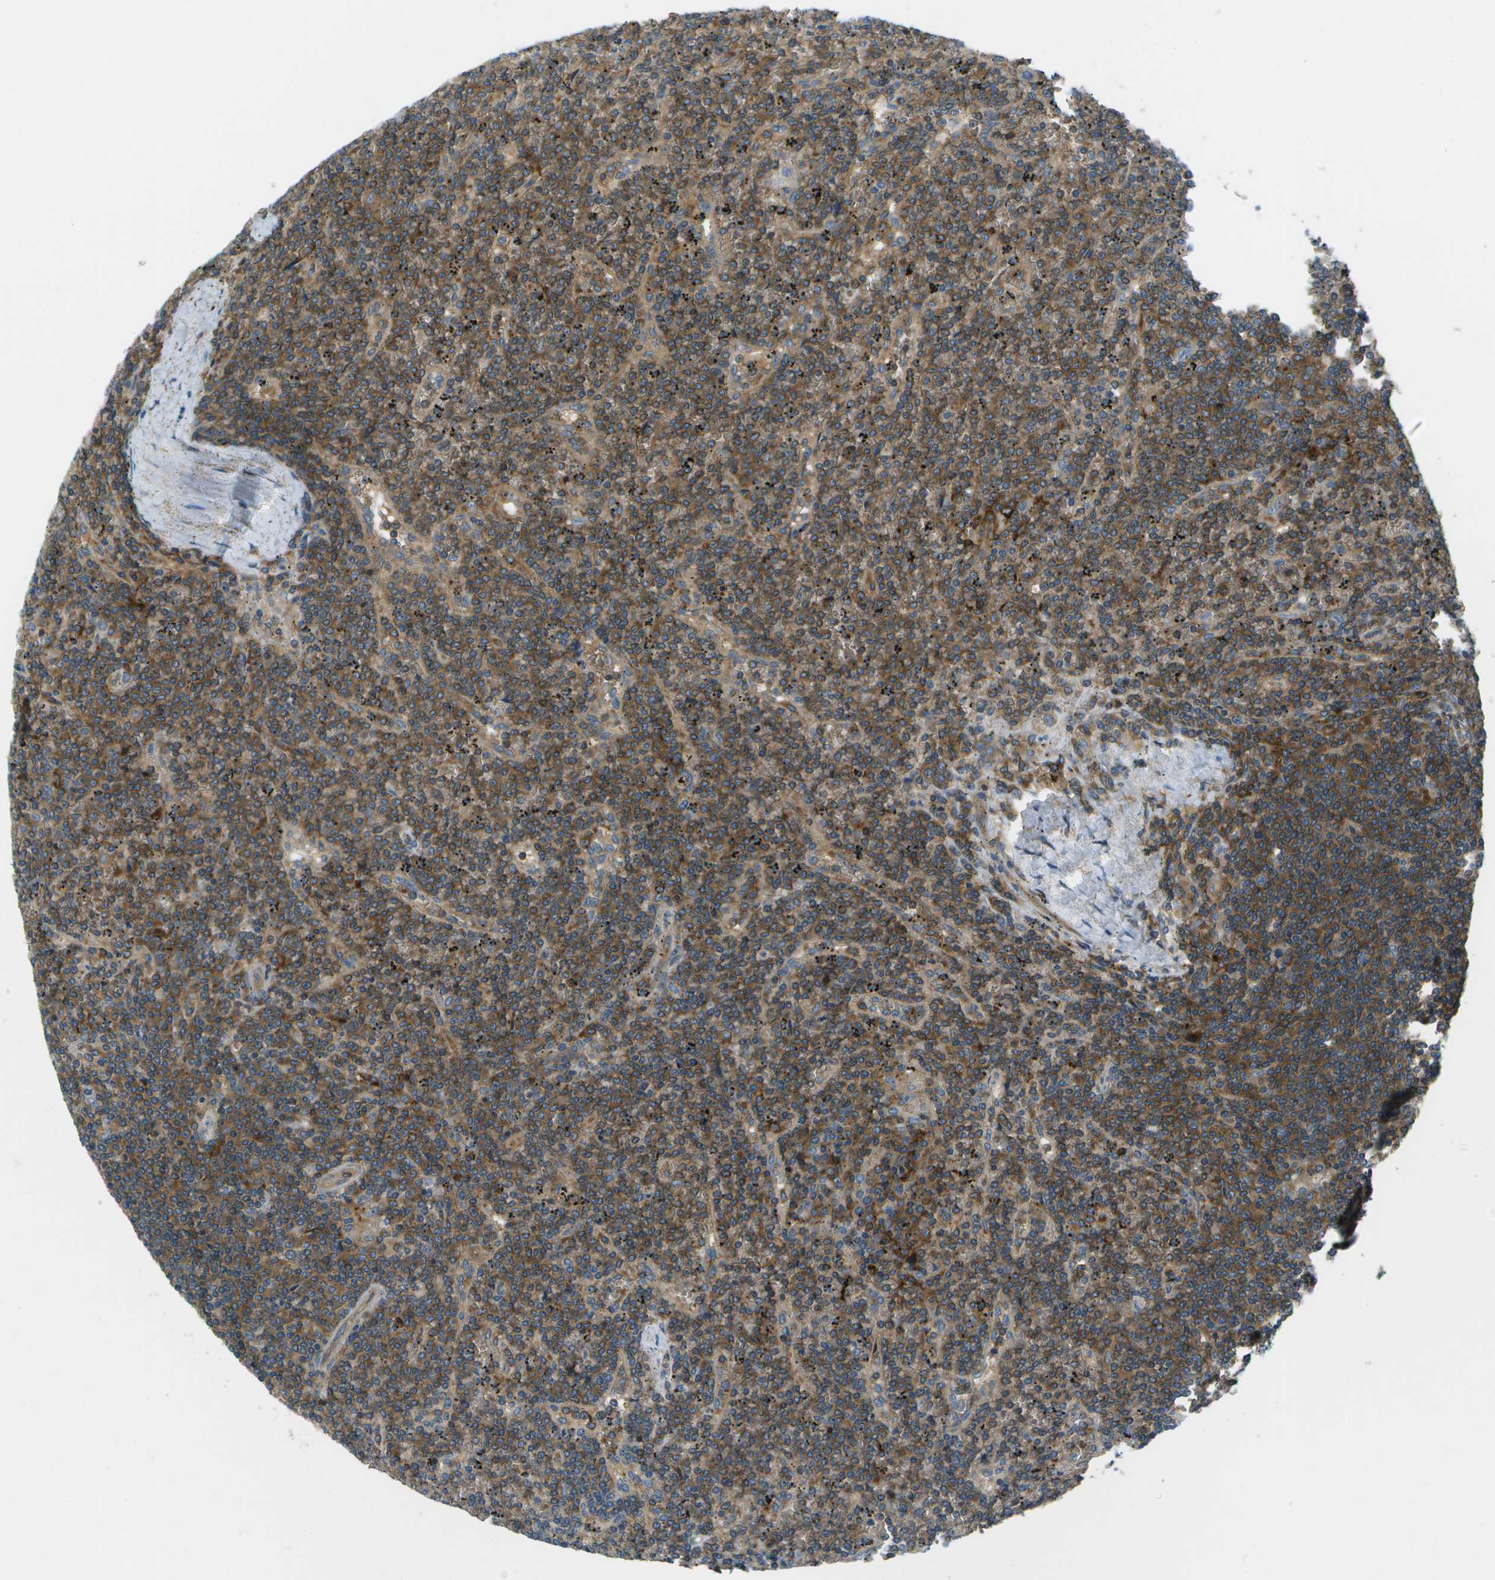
{"staining": {"intensity": "moderate", "quantity": ">75%", "location": "cytoplasmic/membranous"}, "tissue": "lymphoma", "cell_type": "Tumor cells", "image_type": "cancer", "snomed": [{"axis": "morphology", "description": "Malignant lymphoma, non-Hodgkin's type, Low grade"}, {"axis": "topography", "description": "Spleen"}], "caption": "A micrograph of human lymphoma stained for a protein demonstrates moderate cytoplasmic/membranous brown staining in tumor cells. Using DAB (brown) and hematoxylin (blue) stains, captured at high magnification using brightfield microscopy.", "gene": "CTIF", "patient": {"sex": "female", "age": 19}}